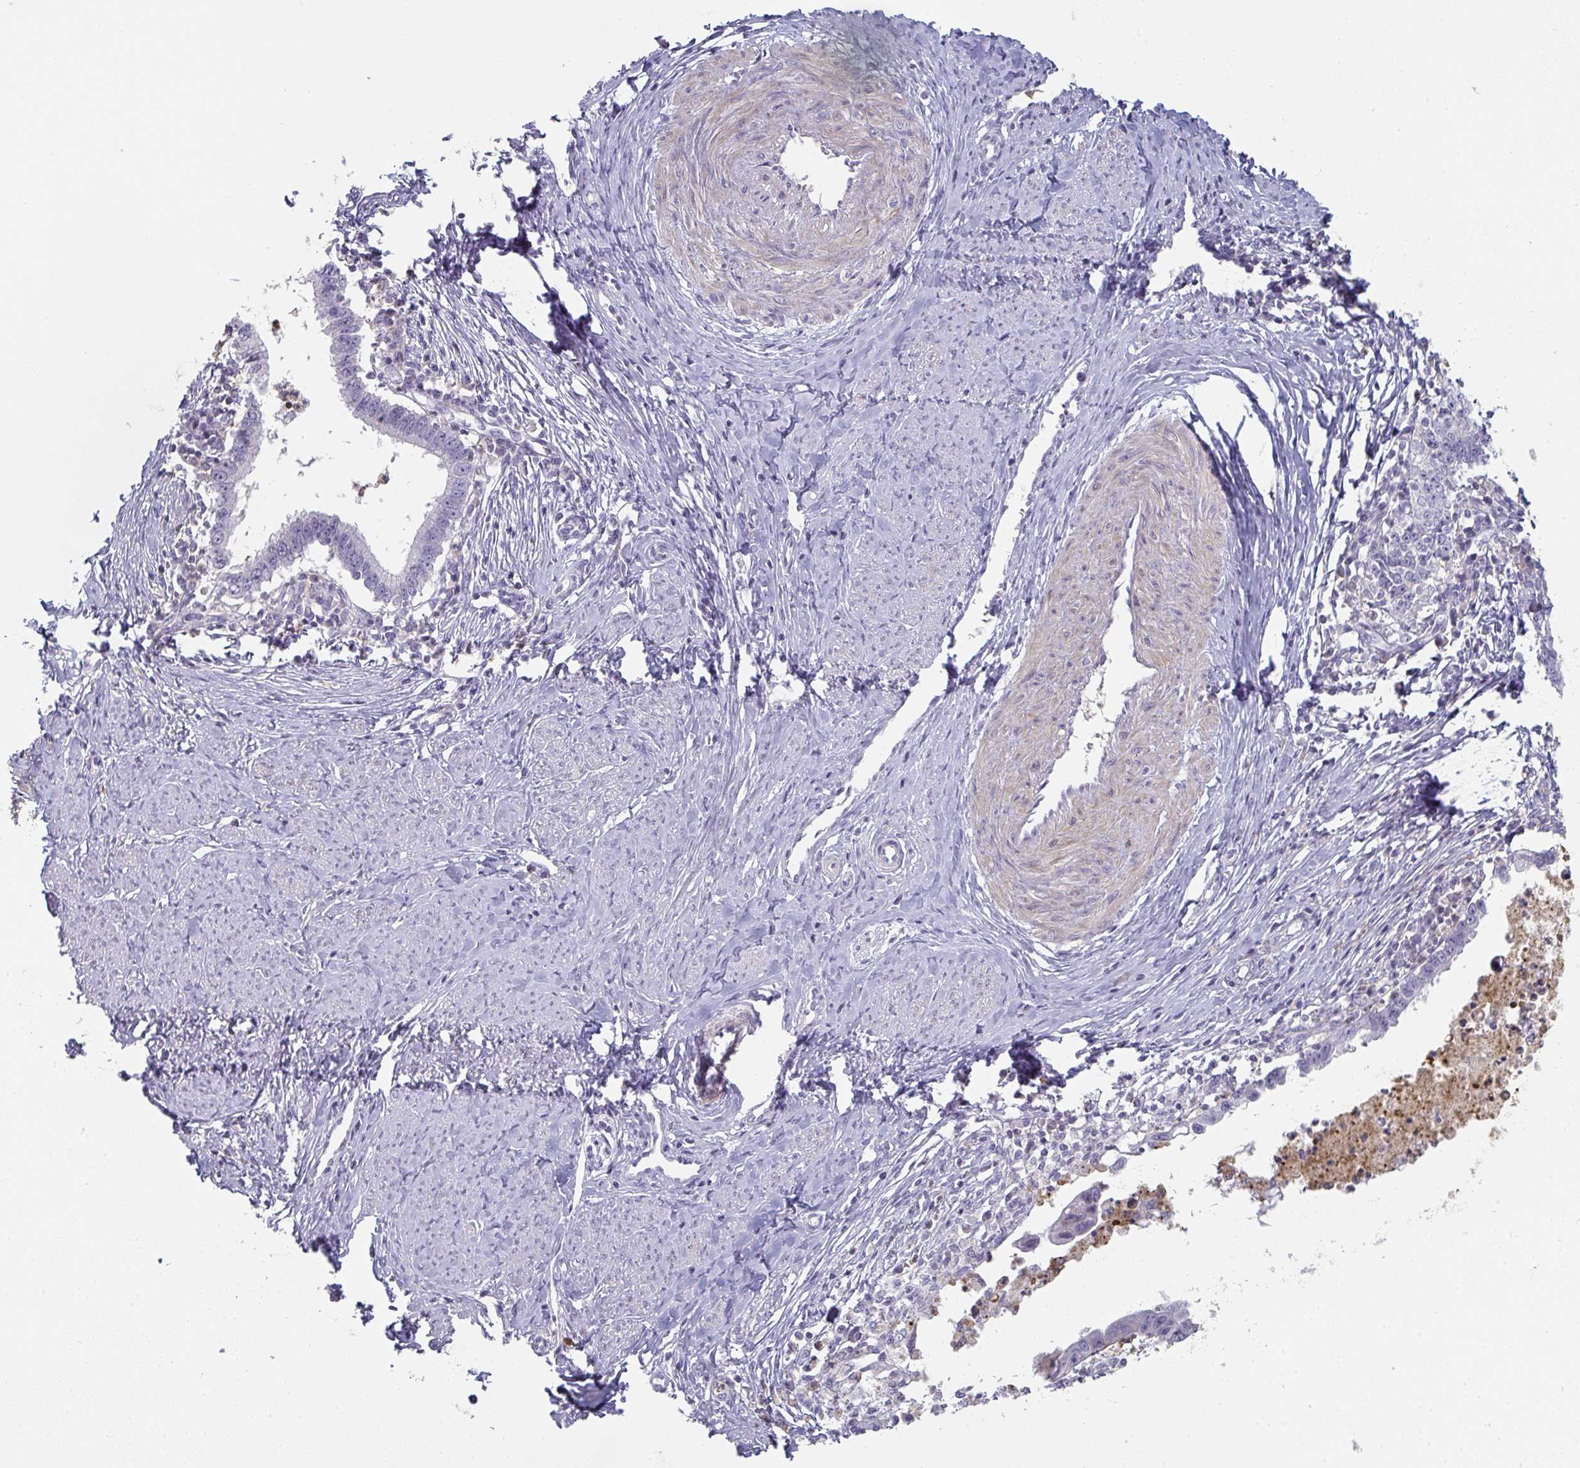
{"staining": {"intensity": "negative", "quantity": "none", "location": "none"}, "tissue": "cervical cancer", "cell_type": "Tumor cells", "image_type": "cancer", "snomed": [{"axis": "morphology", "description": "Adenocarcinoma, NOS"}, {"axis": "topography", "description": "Cervix"}], "caption": "Immunohistochemistry of human cervical adenocarcinoma reveals no expression in tumor cells.", "gene": "A1CF", "patient": {"sex": "female", "age": 36}}